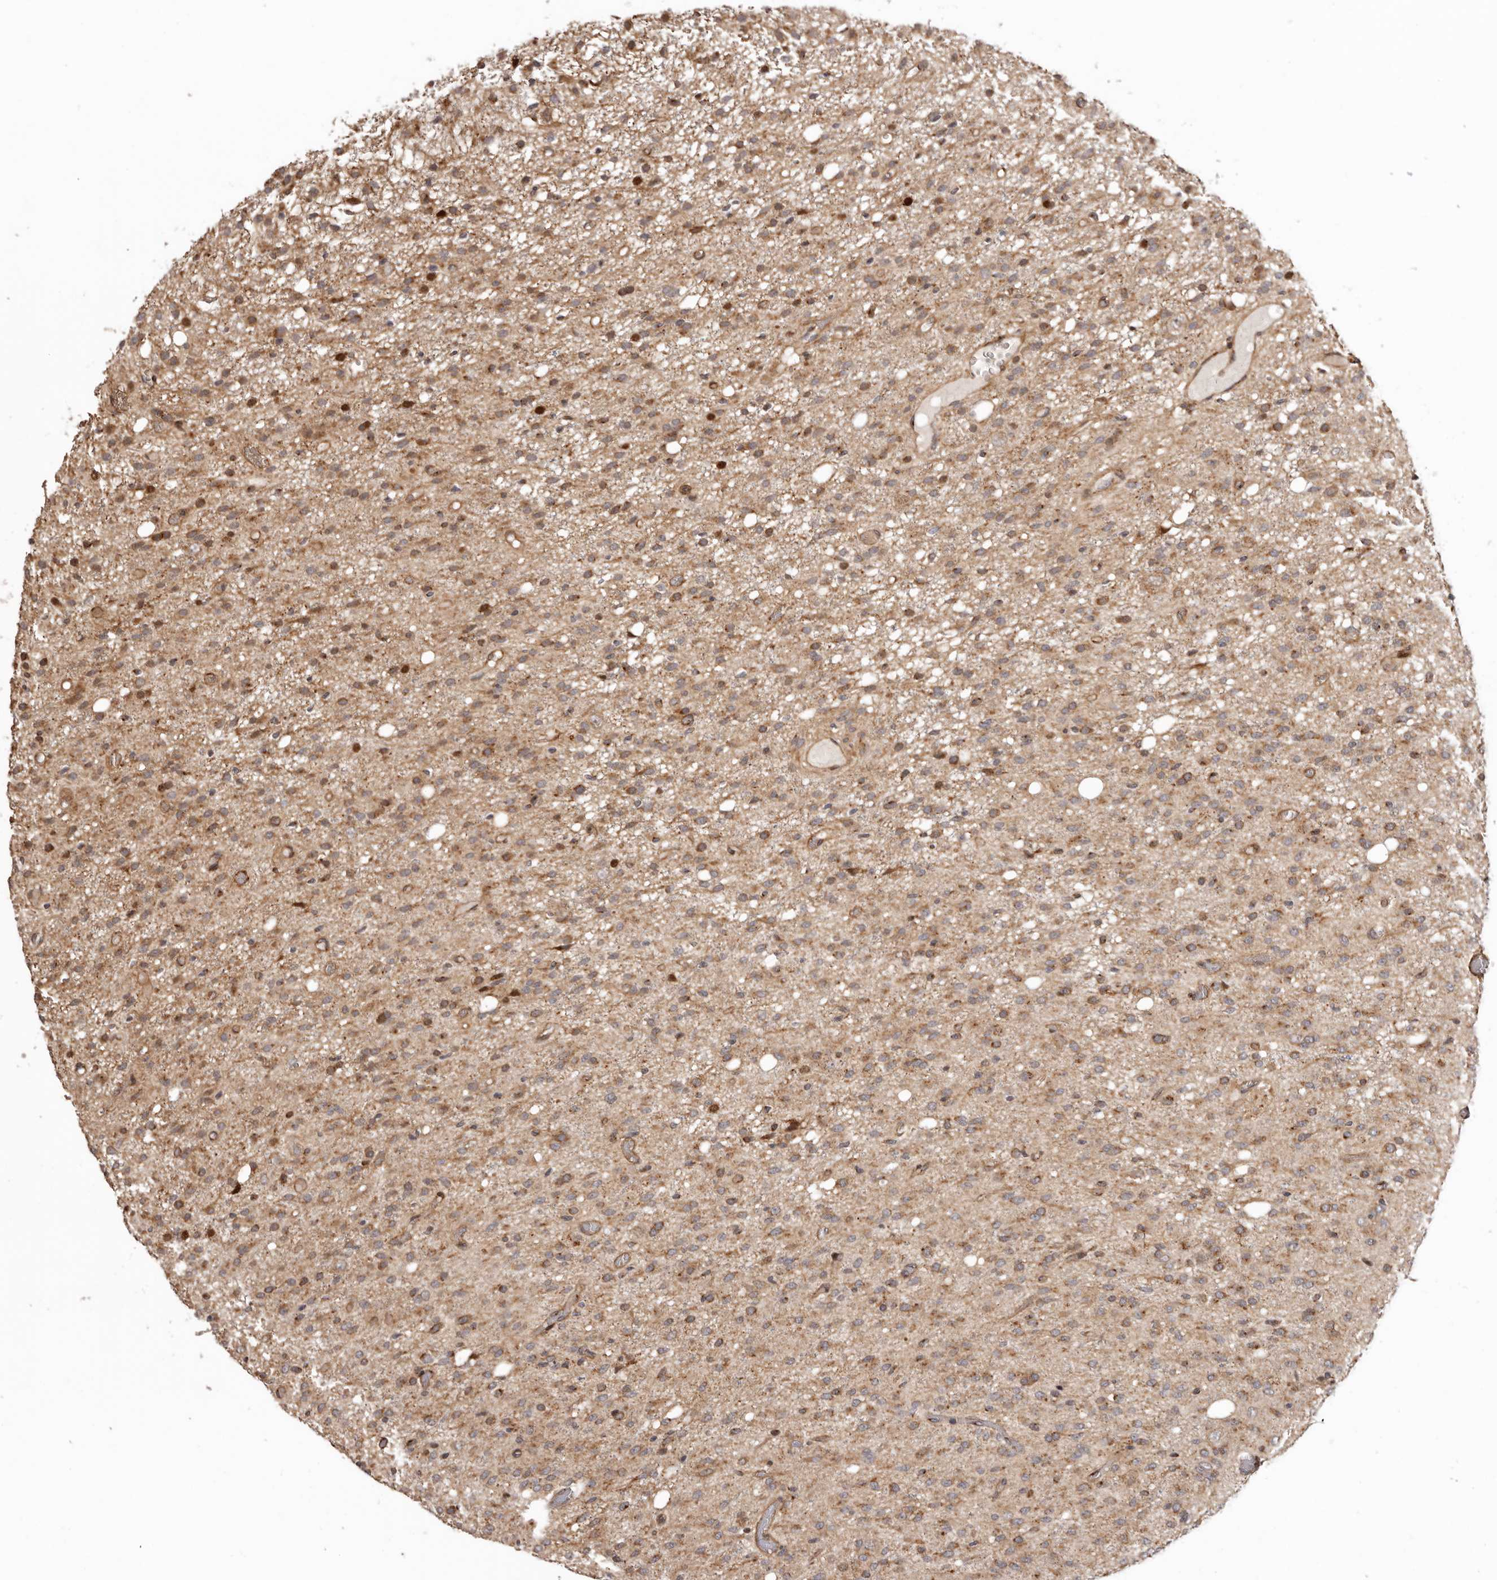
{"staining": {"intensity": "strong", "quantity": "25%-75%", "location": "cytoplasmic/membranous"}, "tissue": "glioma", "cell_type": "Tumor cells", "image_type": "cancer", "snomed": [{"axis": "morphology", "description": "Glioma, malignant, High grade"}, {"axis": "topography", "description": "Brain"}], "caption": "A high amount of strong cytoplasmic/membranous staining is identified in approximately 25%-75% of tumor cells in glioma tissue.", "gene": "GPR27", "patient": {"sex": "female", "age": 59}}